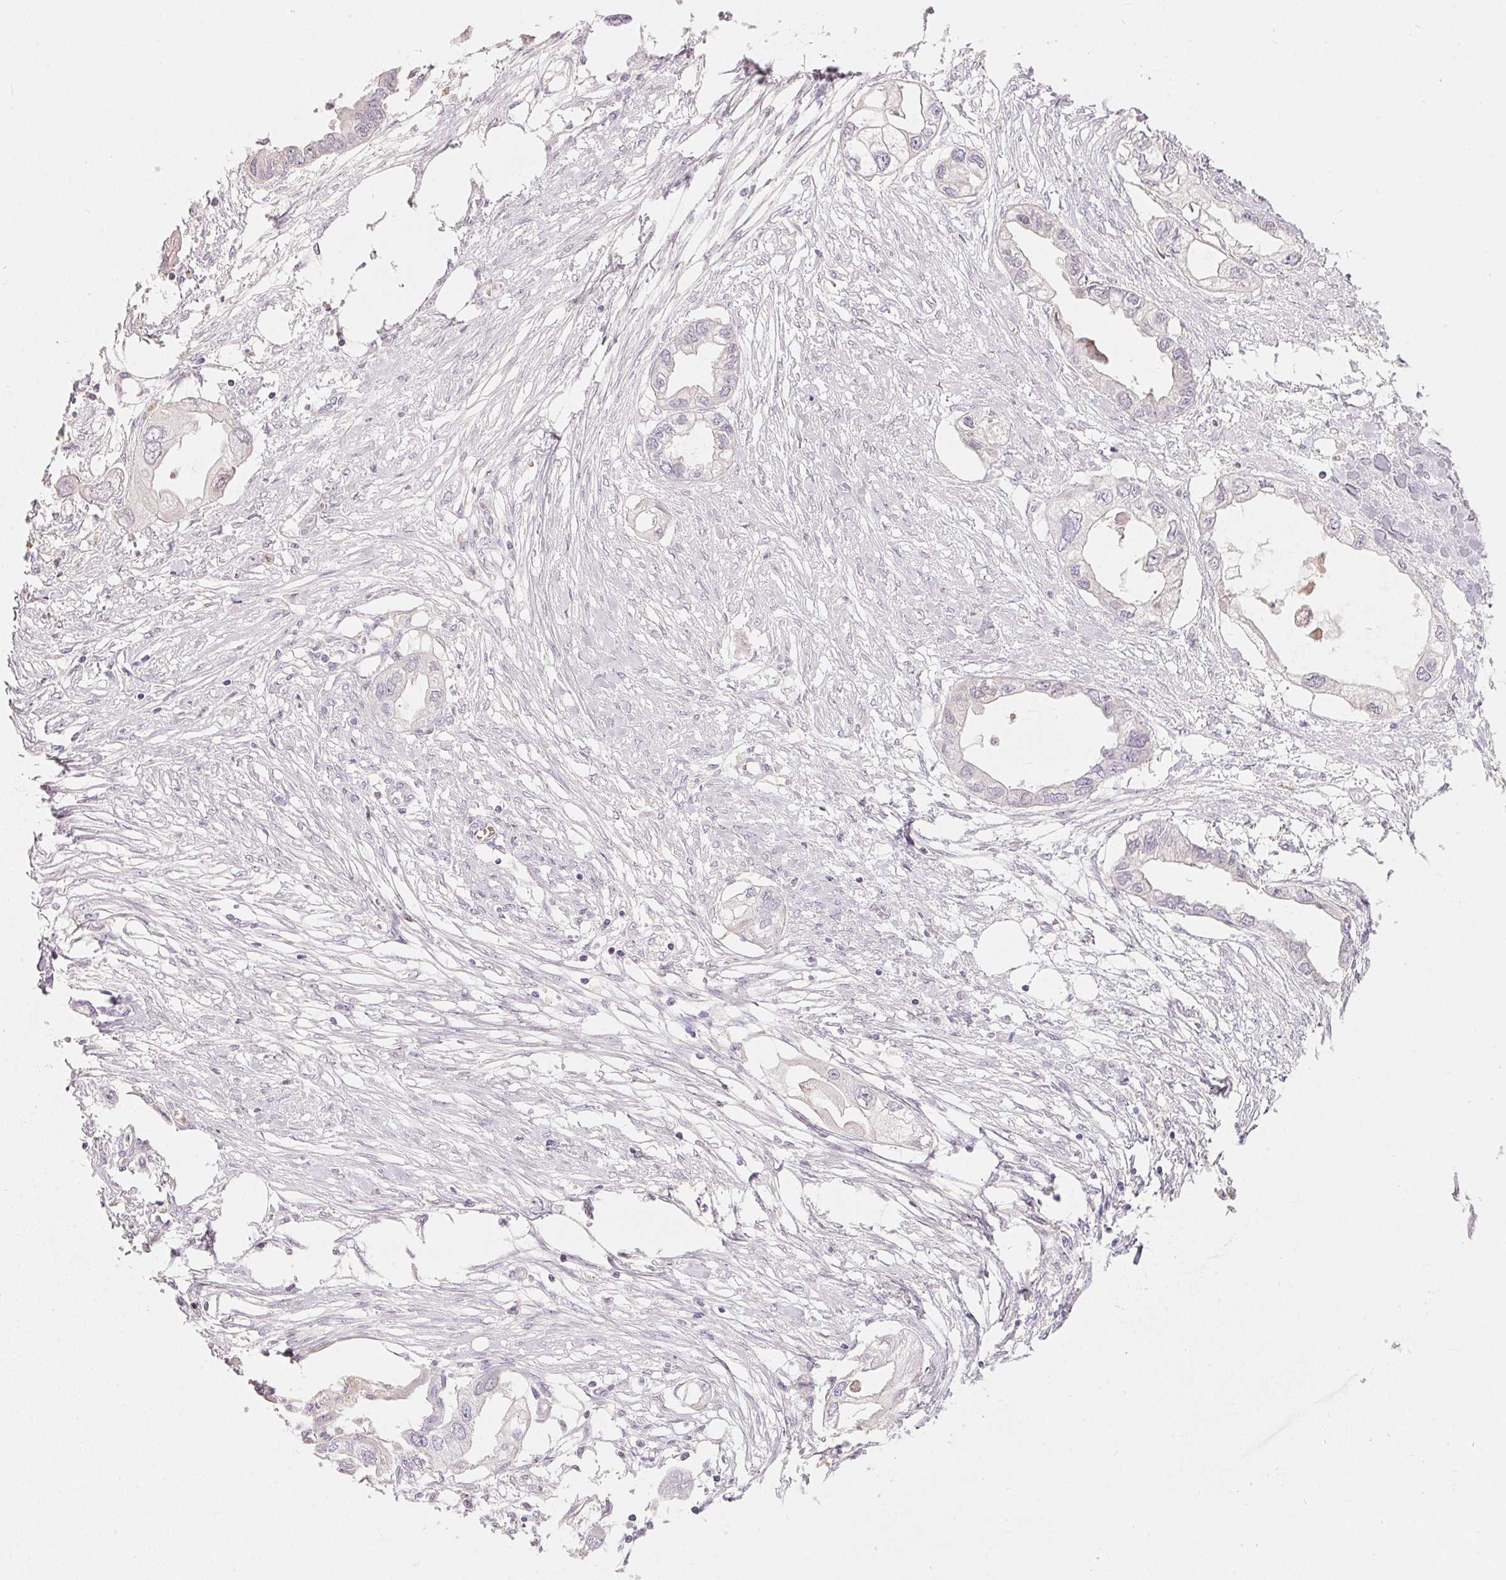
{"staining": {"intensity": "negative", "quantity": "none", "location": "none"}, "tissue": "endometrial cancer", "cell_type": "Tumor cells", "image_type": "cancer", "snomed": [{"axis": "morphology", "description": "Adenocarcinoma, NOS"}, {"axis": "morphology", "description": "Adenocarcinoma, metastatic, NOS"}, {"axis": "topography", "description": "Adipose tissue"}, {"axis": "topography", "description": "Endometrium"}], "caption": "Immunohistochemistry image of neoplastic tissue: endometrial metastatic adenocarcinoma stained with DAB exhibits no significant protein positivity in tumor cells. (DAB (3,3'-diaminobenzidine) IHC, high magnification).", "gene": "TP53AIP1", "patient": {"sex": "female", "age": 67}}